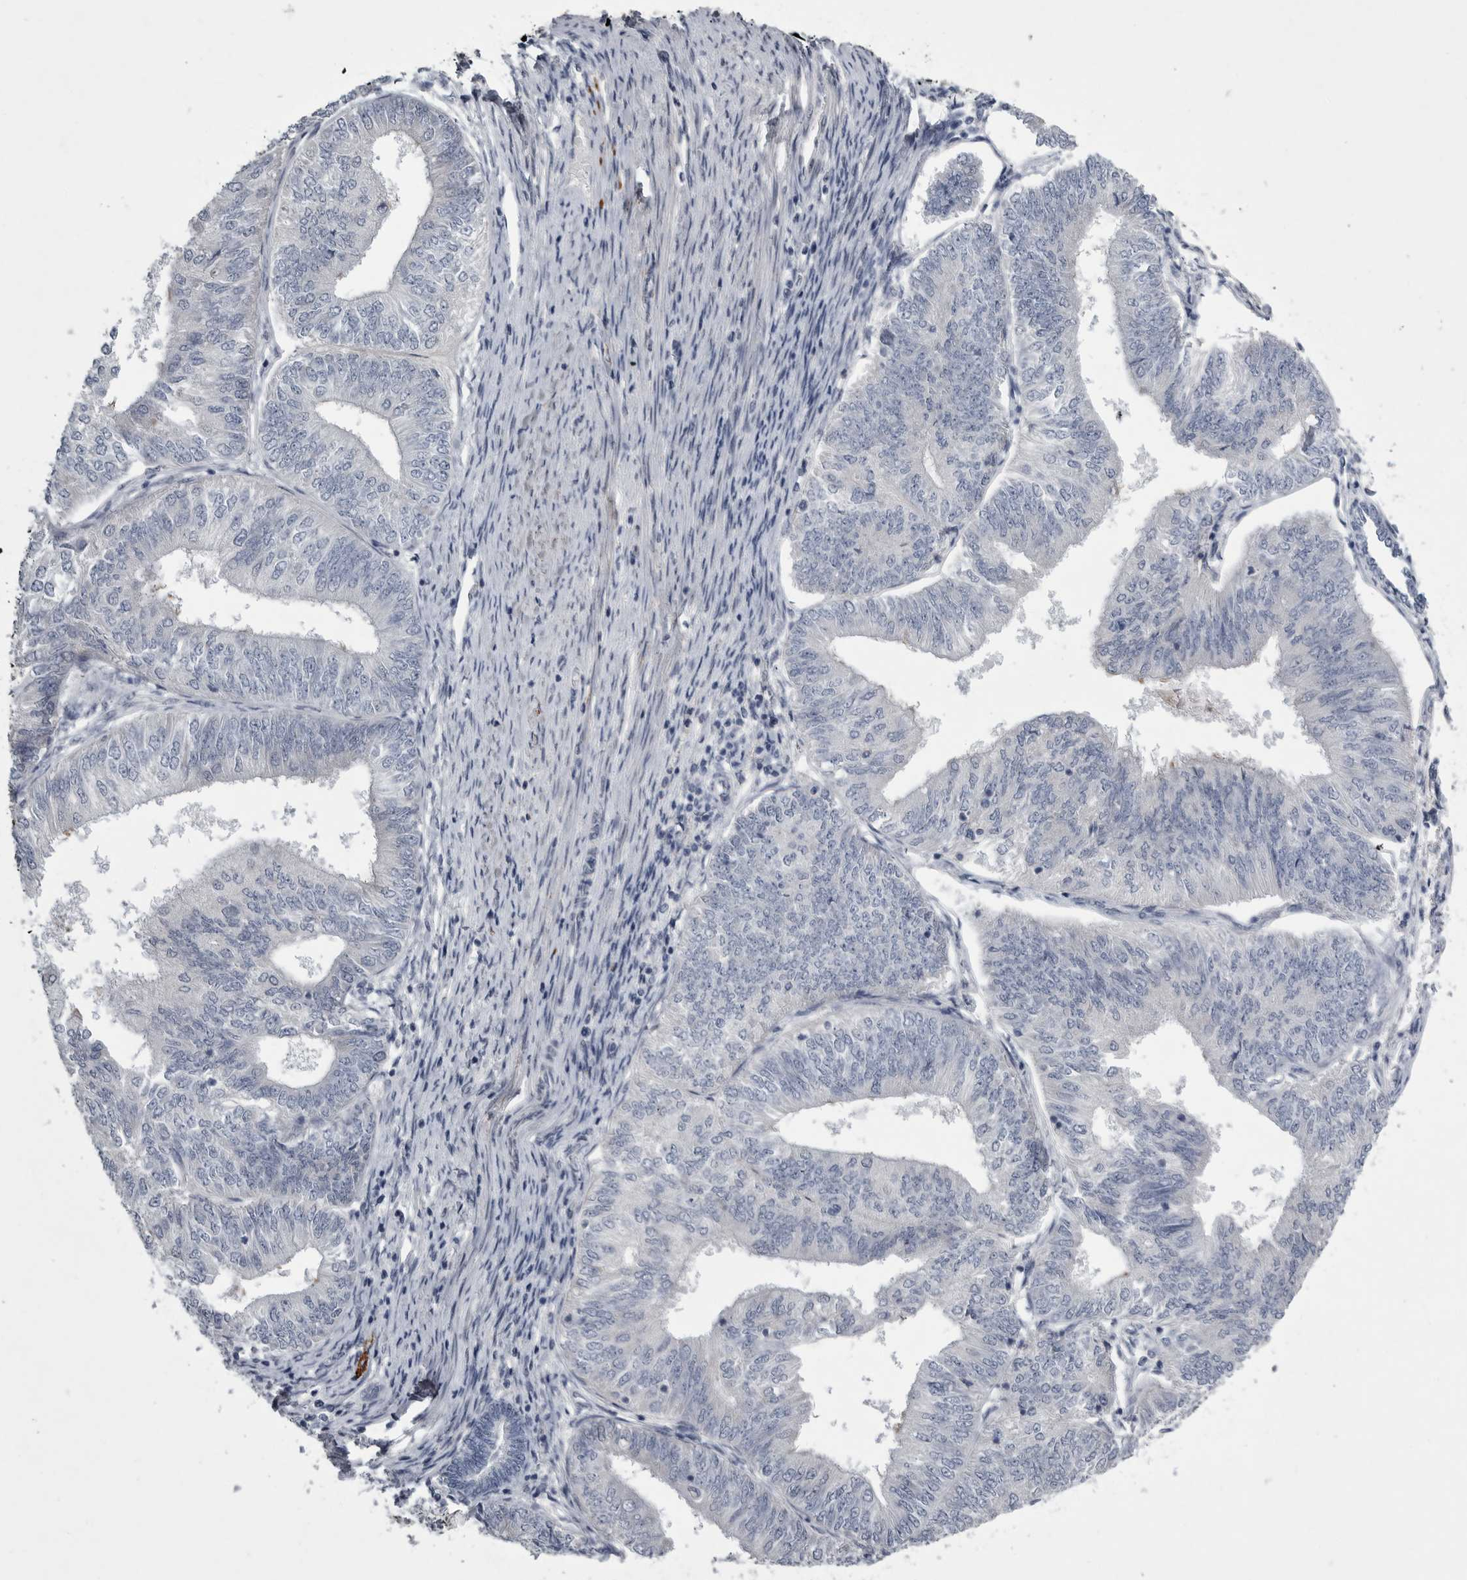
{"staining": {"intensity": "negative", "quantity": "none", "location": "none"}, "tissue": "endometrial cancer", "cell_type": "Tumor cells", "image_type": "cancer", "snomed": [{"axis": "morphology", "description": "Adenocarcinoma, NOS"}, {"axis": "topography", "description": "Endometrium"}], "caption": "DAB immunohistochemical staining of human endometrial cancer displays no significant expression in tumor cells.", "gene": "CRP", "patient": {"sex": "female", "age": 58}}